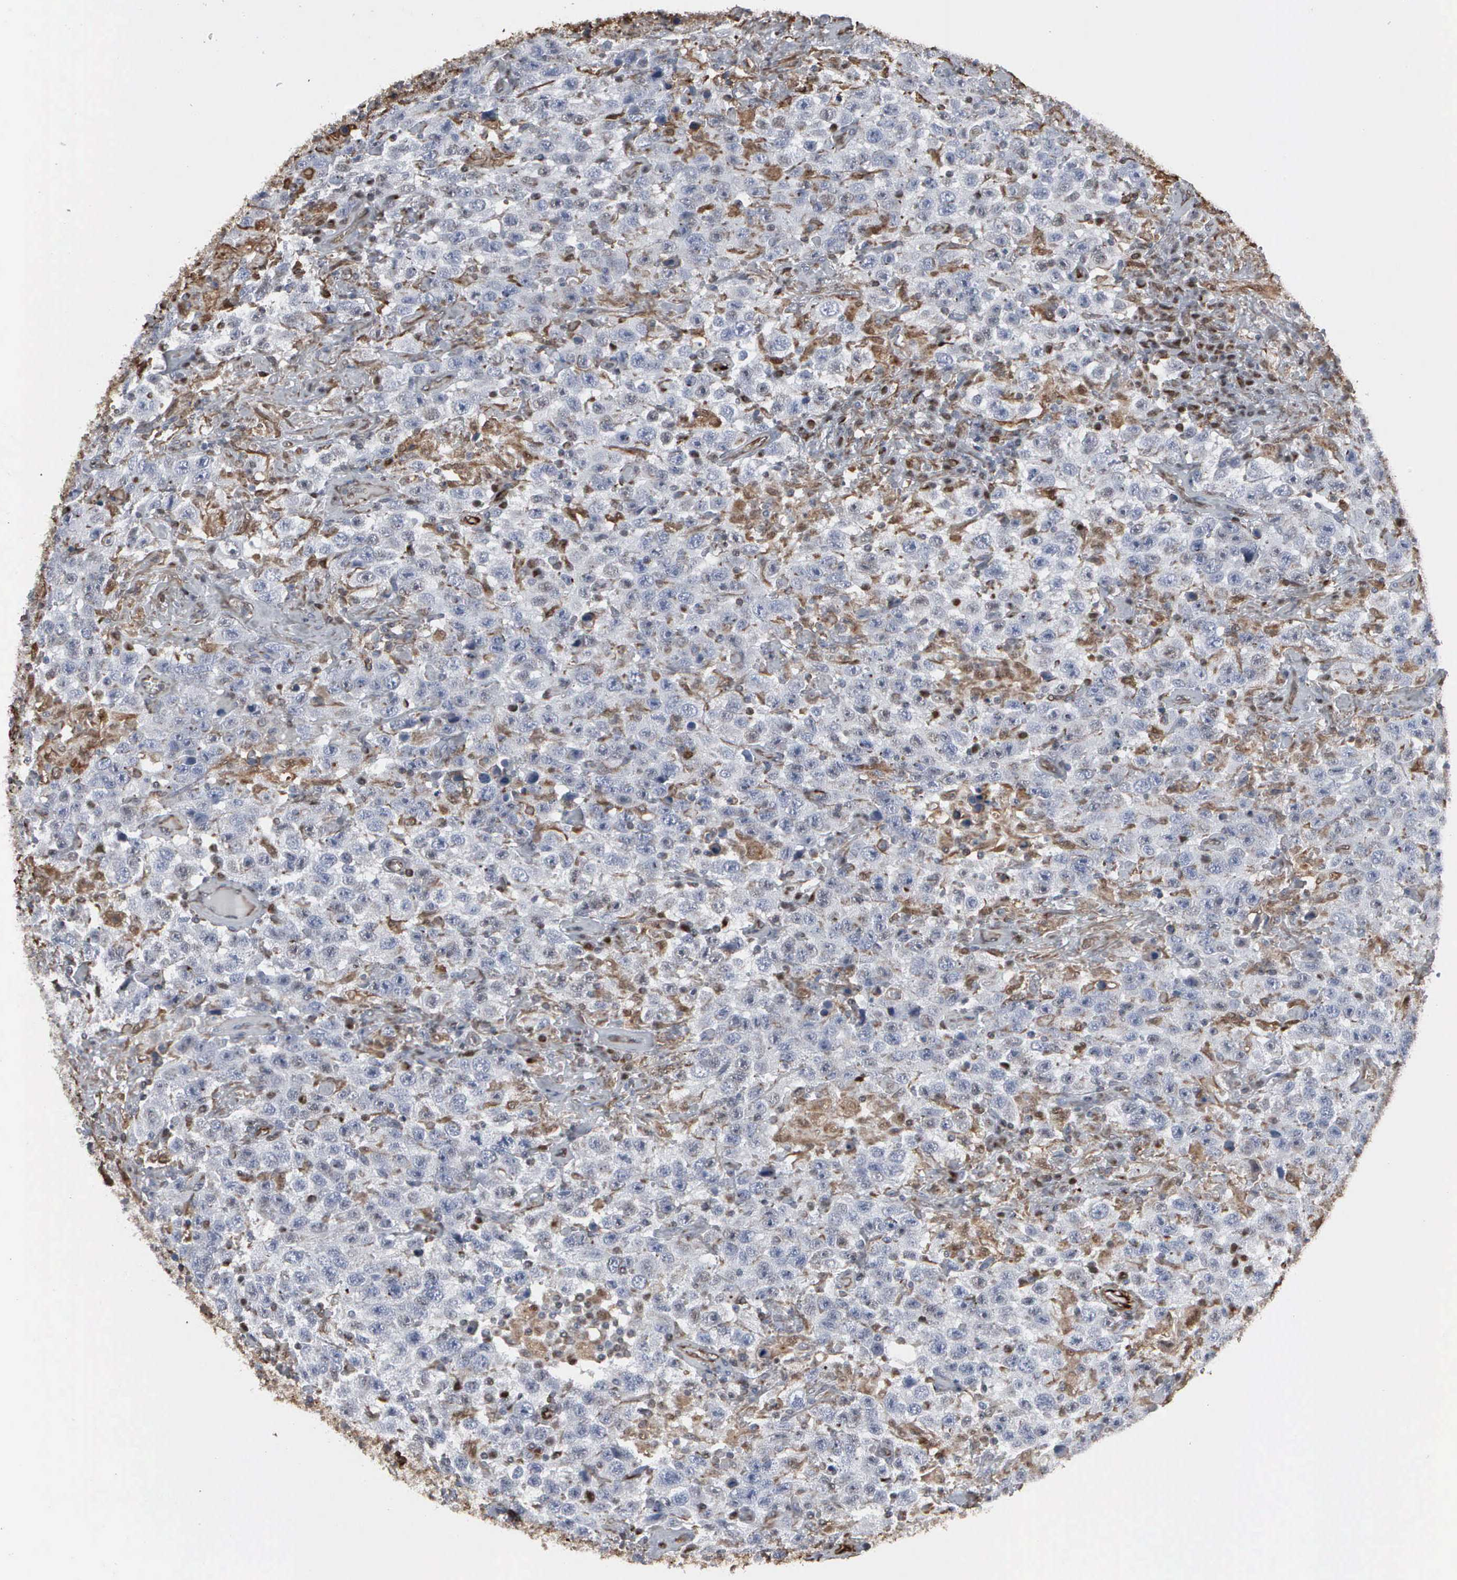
{"staining": {"intensity": "weak", "quantity": "<25%", "location": "nuclear"}, "tissue": "testis cancer", "cell_type": "Tumor cells", "image_type": "cancer", "snomed": [{"axis": "morphology", "description": "Seminoma, NOS"}, {"axis": "topography", "description": "Testis"}], "caption": "The histopathology image displays no significant staining in tumor cells of testis cancer (seminoma).", "gene": "CCNE1", "patient": {"sex": "male", "age": 41}}